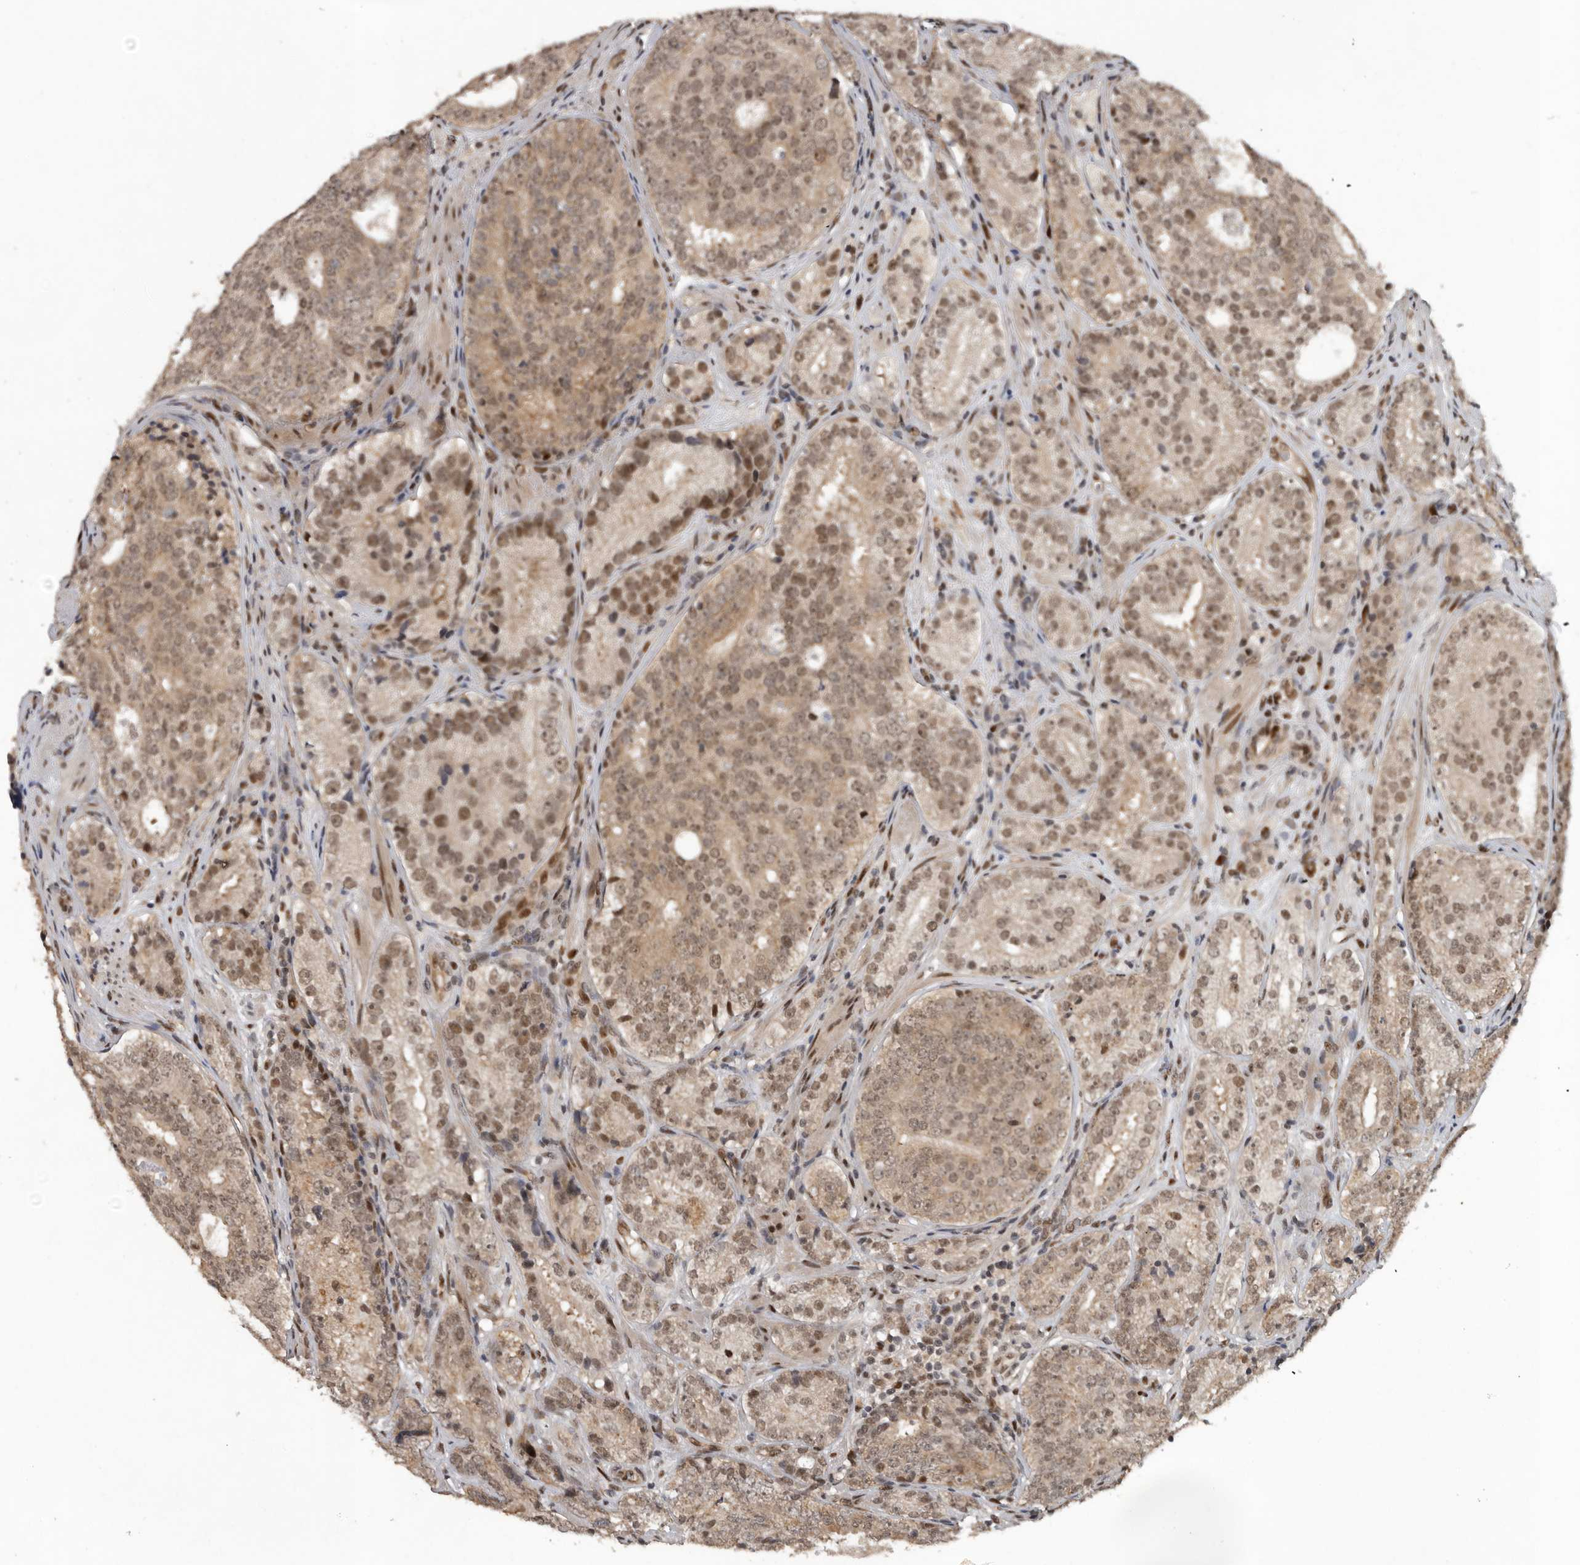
{"staining": {"intensity": "weak", "quantity": "25%-75%", "location": "nuclear"}, "tissue": "prostate cancer", "cell_type": "Tumor cells", "image_type": "cancer", "snomed": [{"axis": "morphology", "description": "Adenocarcinoma, High grade"}, {"axis": "topography", "description": "Prostate"}], "caption": "Immunohistochemistry (DAB (3,3'-diaminobenzidine)) staining of prostate cancer shows weak nuclear protein positivity in approximately 25%-75% of tumor cells. The staining is performed using DAB (3,3'-diaminobenzidine) brown chromogen to label protein expression. The nuclei are counter-stained blue using hematoxylin.", "gene": "CDC27", "patient": {"sex": "male", "age": 56}}